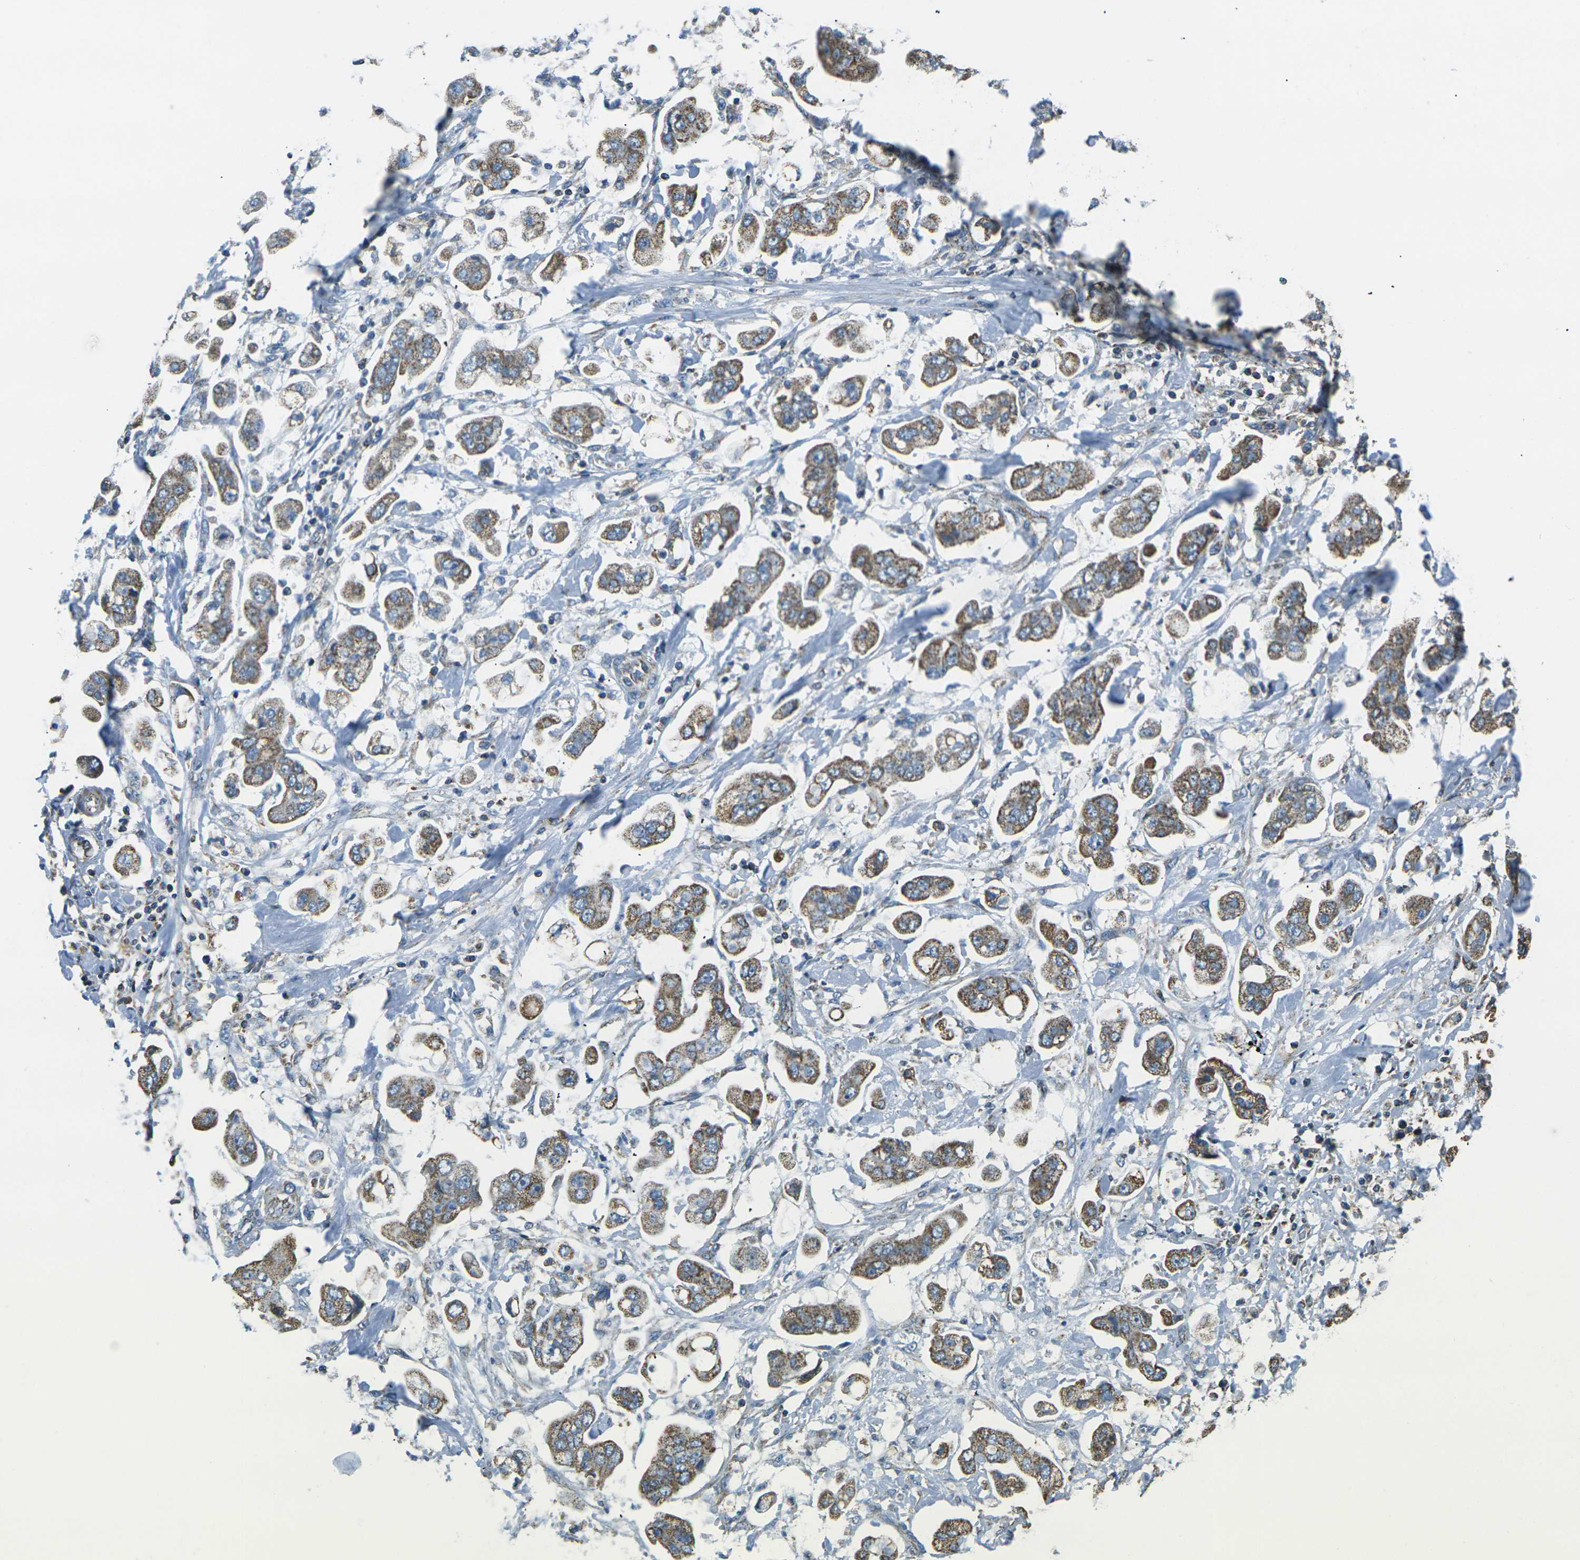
{"staining": {"intensity": "moderate", "quantity": ">75%", "location": "cytoplasmic/membranous"}, "tissue": "stomach cancer", "cell_type": "Tumor cells", "image_type": "cancer", "snomed": [{"axis": "morphology", "description": "Adenocarcinoma, NOS"}, {"axis": "topography", "description": "Stomach"}], "caption": "Immunohistochemical staining of human stomach adenocarcinoma displays medium levels of moderate cytoplasmic/membranous protein positivity in about >75% of tumor cells.", "gene": "IRF3", "patient": {"sex": "male", "age": 62}}